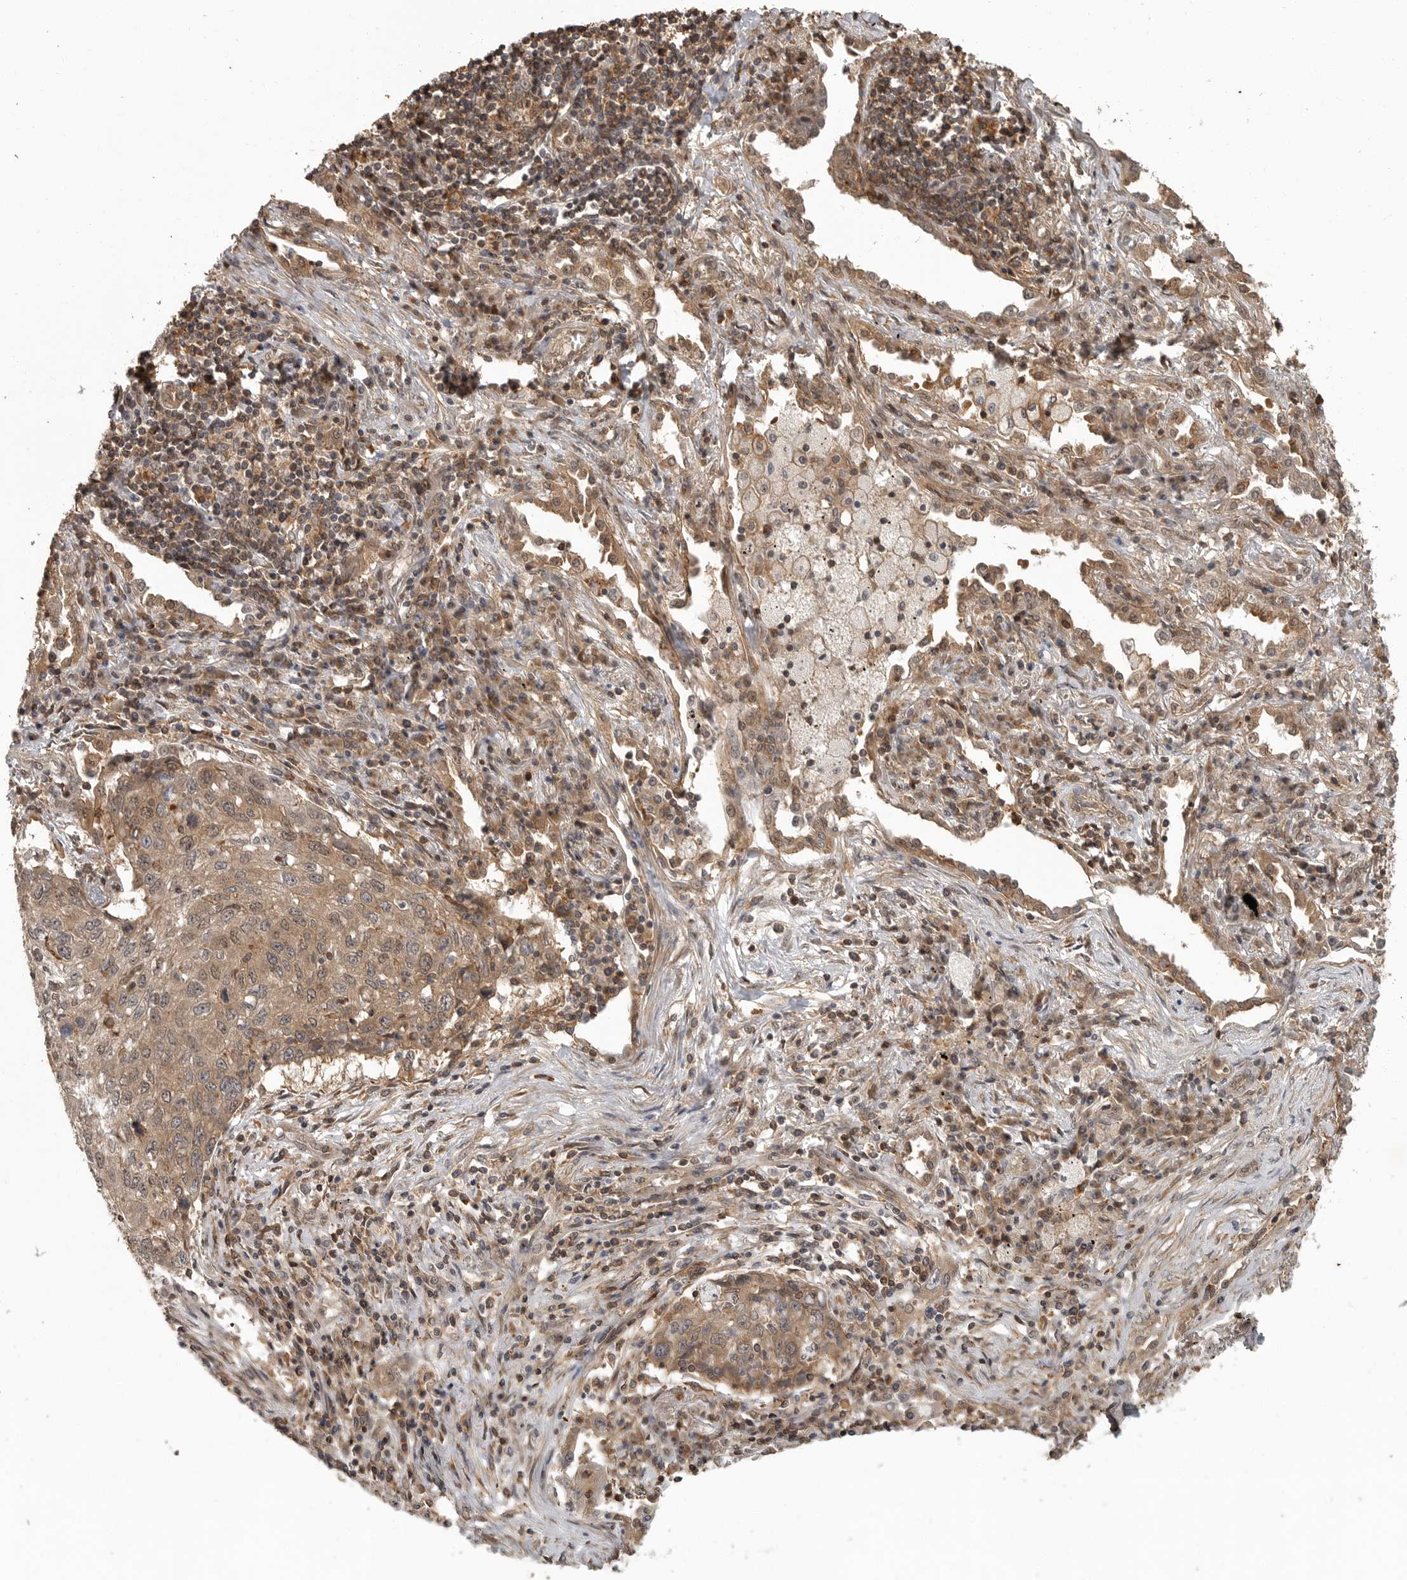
{"staining": {"intensity": "moderate", "quantity": ">75%", "location": "cytoplasmic/membranous"}, "tissue": "lung cancer", "cell_type": "Tumor cells", "image_type": "cancer", "snomed": [{"axis": "morphology", "description": "Squamous cell carcinoma, NOS"}, {"axis": "topography", "description": "Lung"}], "caption": "Approximately >75% of tumor cells in squamous cell carcinoma (lung) reveal moderate cytoplasmic/membranous protein positivity as visualized by brown immunohistochemical staining.", "gene": "ERN1", "patient": {"sex": "female", "age": 63}}